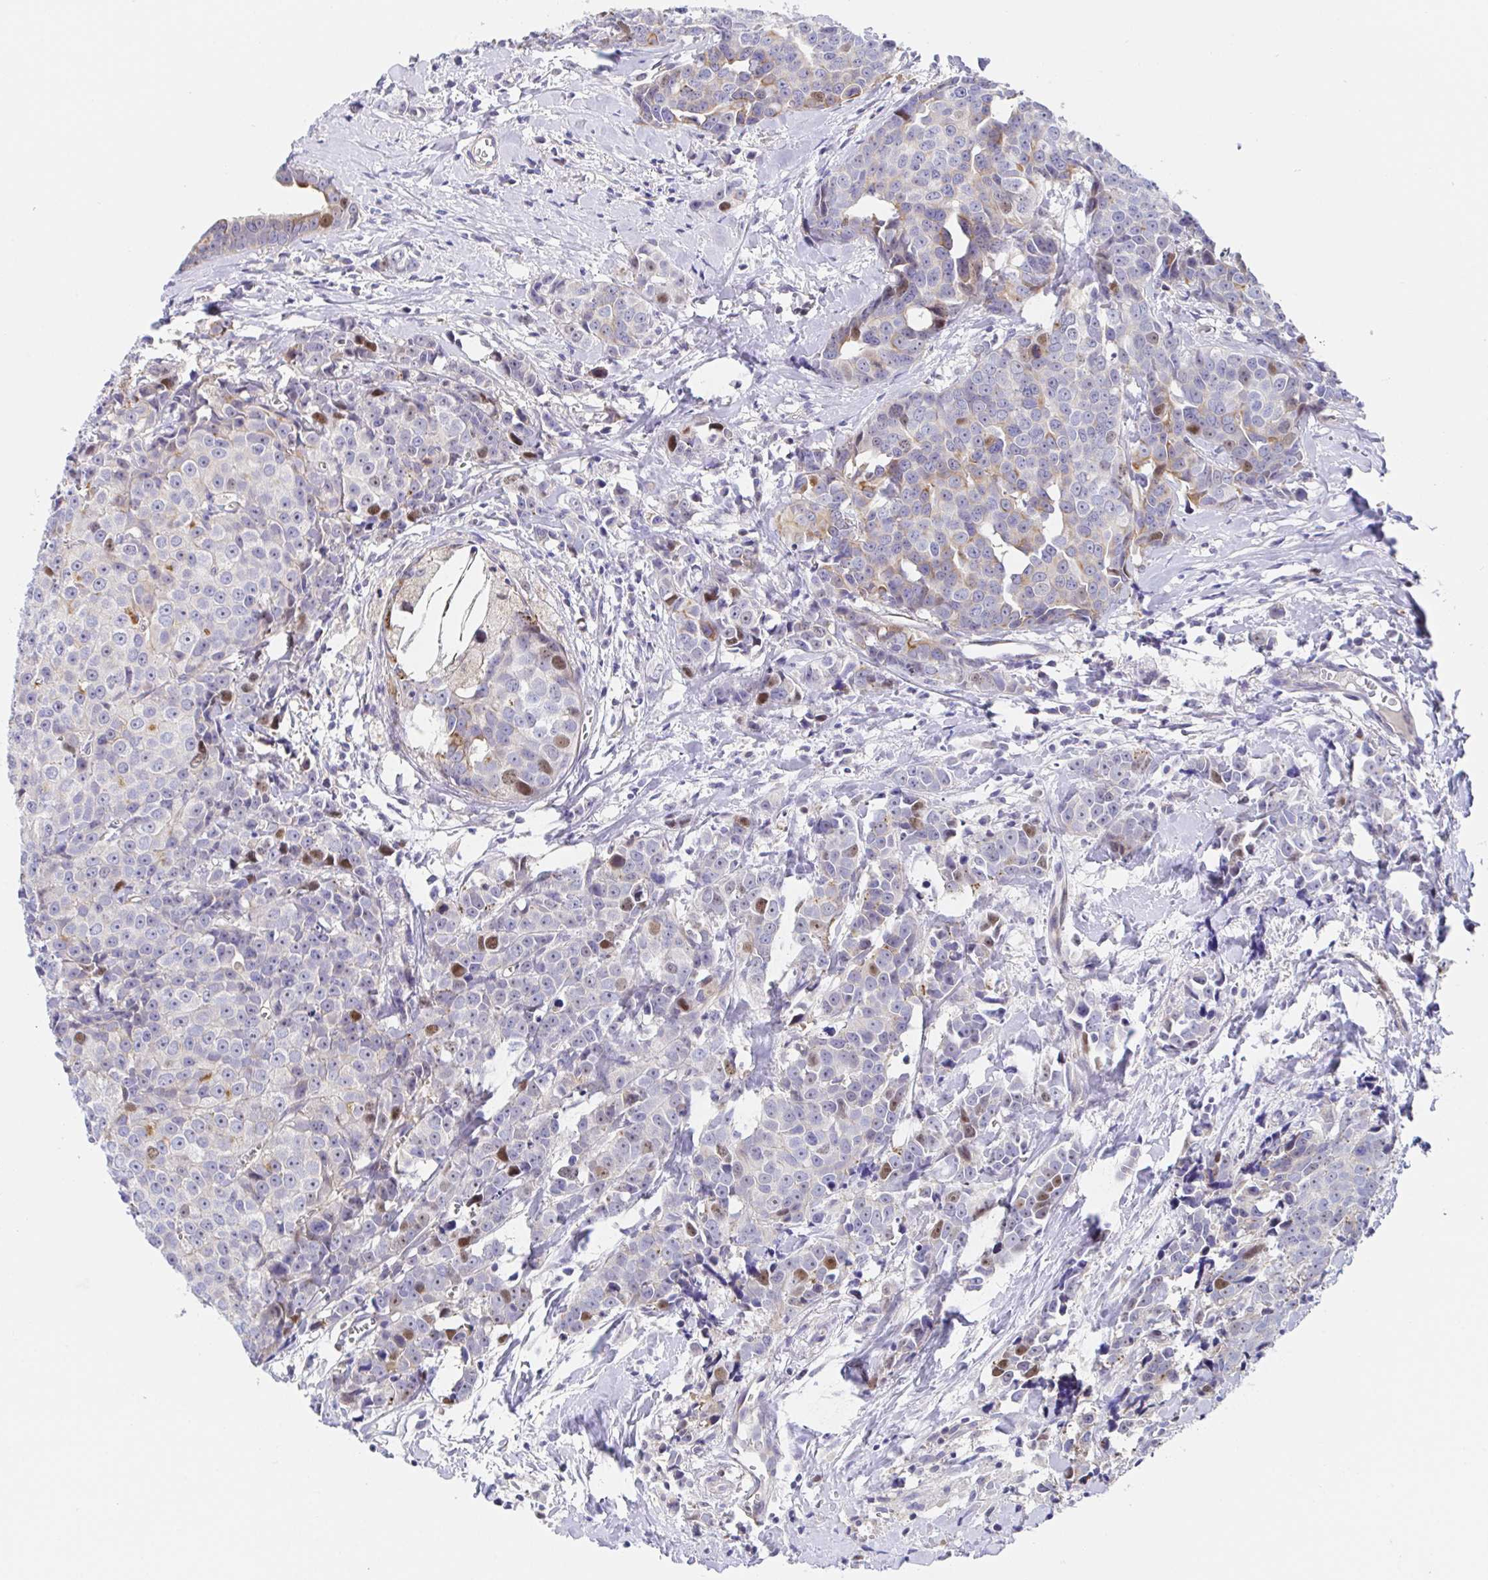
{"staining": {"intensity": "moderate", "quantity": "<25%", "location": "nuclear"}, "tissue": "breast cancer", "cell_type": "Tumor cells", "image_type": "cancer", "snomed": [{"axis": "morphology", "description": "Duct carcinoma"}, {"axis": "topography", "description": "Breast"}], "caption": "This is an image of immunohistochemistry (IHC) staining of breast cancer (infiltrating ductal carcinoma), which shows moderate positivity in the nuclear of tumor cells.", "gene": "TIMELESS", "patient": {"sex": "female", "age": 80}}